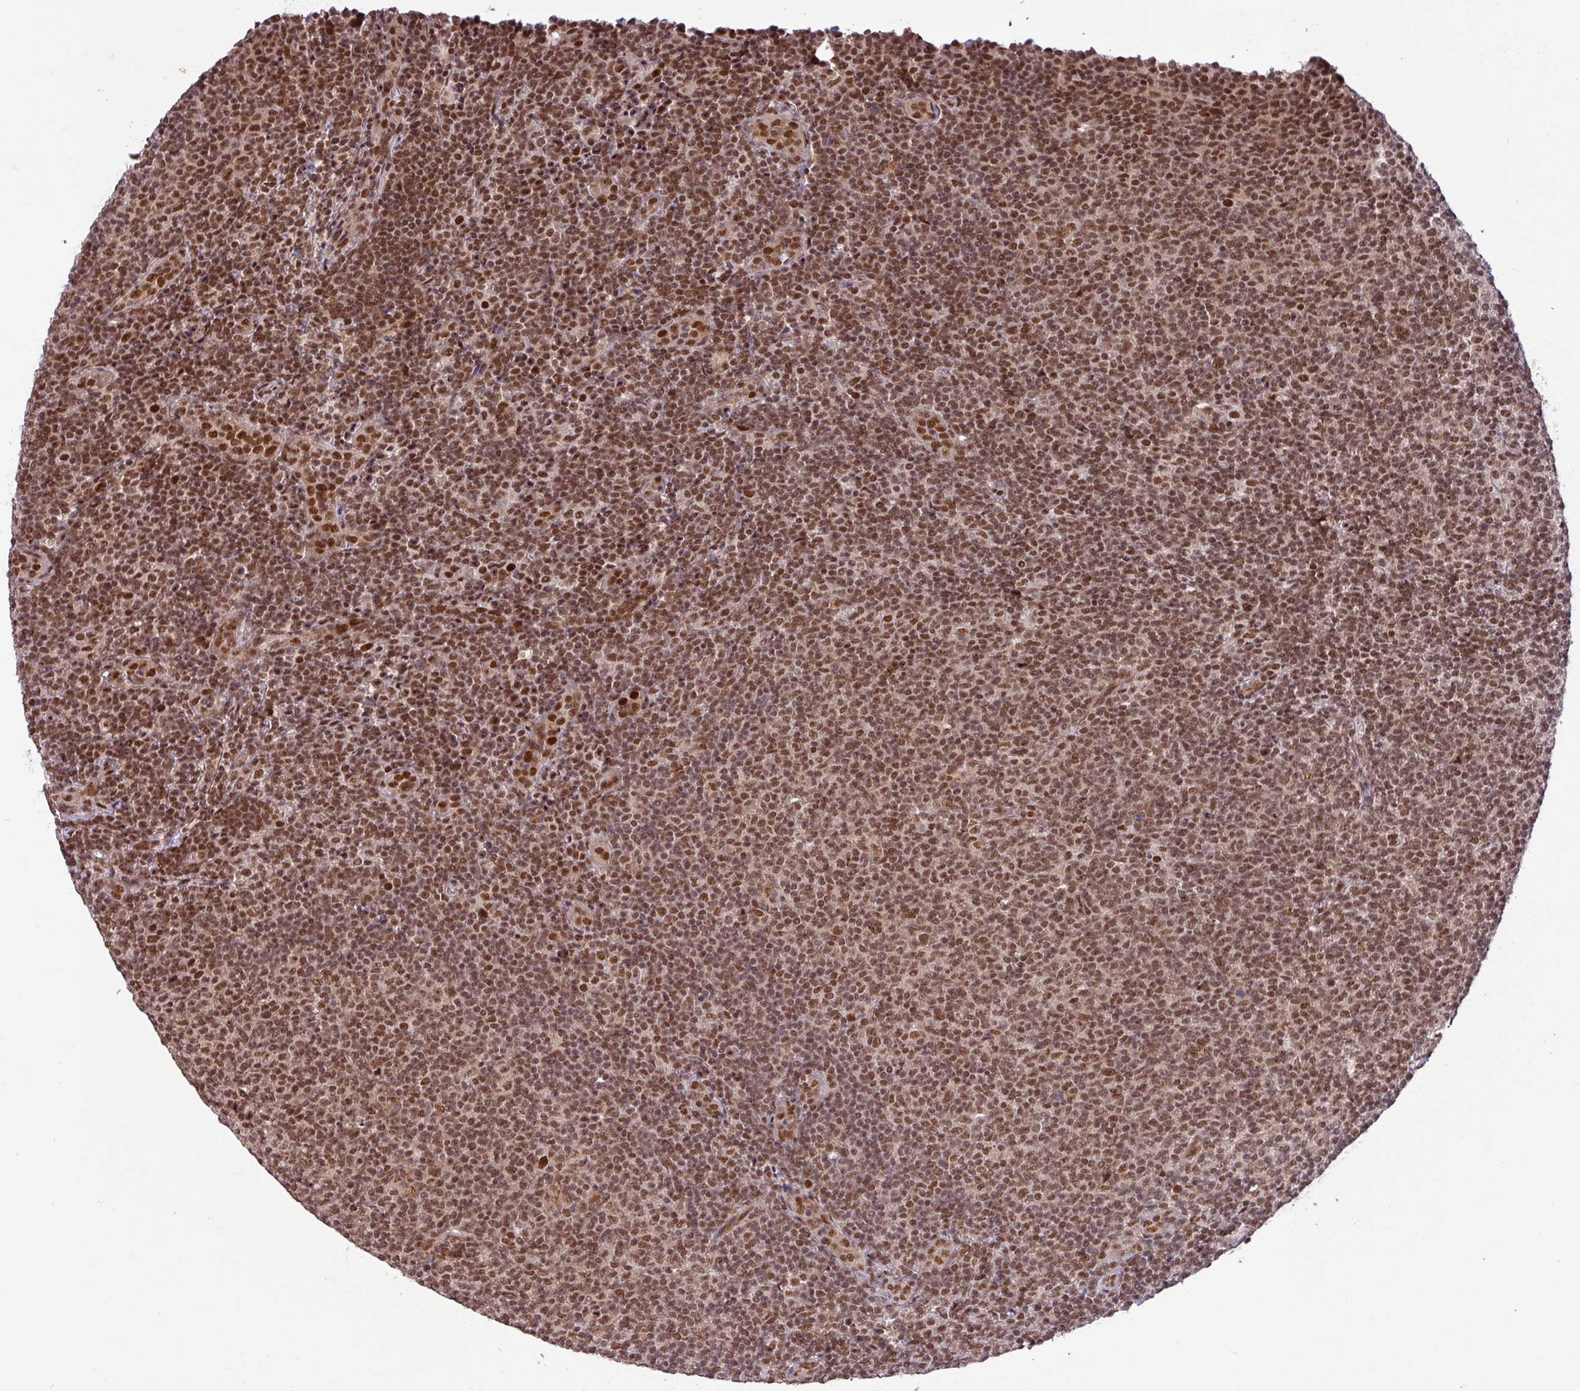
{"staining": {"intensity": "moderate", "quantity": ">75%", "location": "nuclear"}, "tissue": "lymphoma", "cell_type": "Tumor cells", "image_type": "cancer", "snomed": [{"axis": "morphology", "description": "Malignant lymphoma, non-Hodgkin's type, Low grade"}, {"axis": "topography", "description": "Lymph node"}], "caption": "This image displays IHC staining of low-grade malignant lymphoma, non-Hodgkin's type, with medium moderate nuclear expression in approximately >75% of tumor cells.", "gene": "SRSF2", "patient": {"sex": "male", "age": 66}}